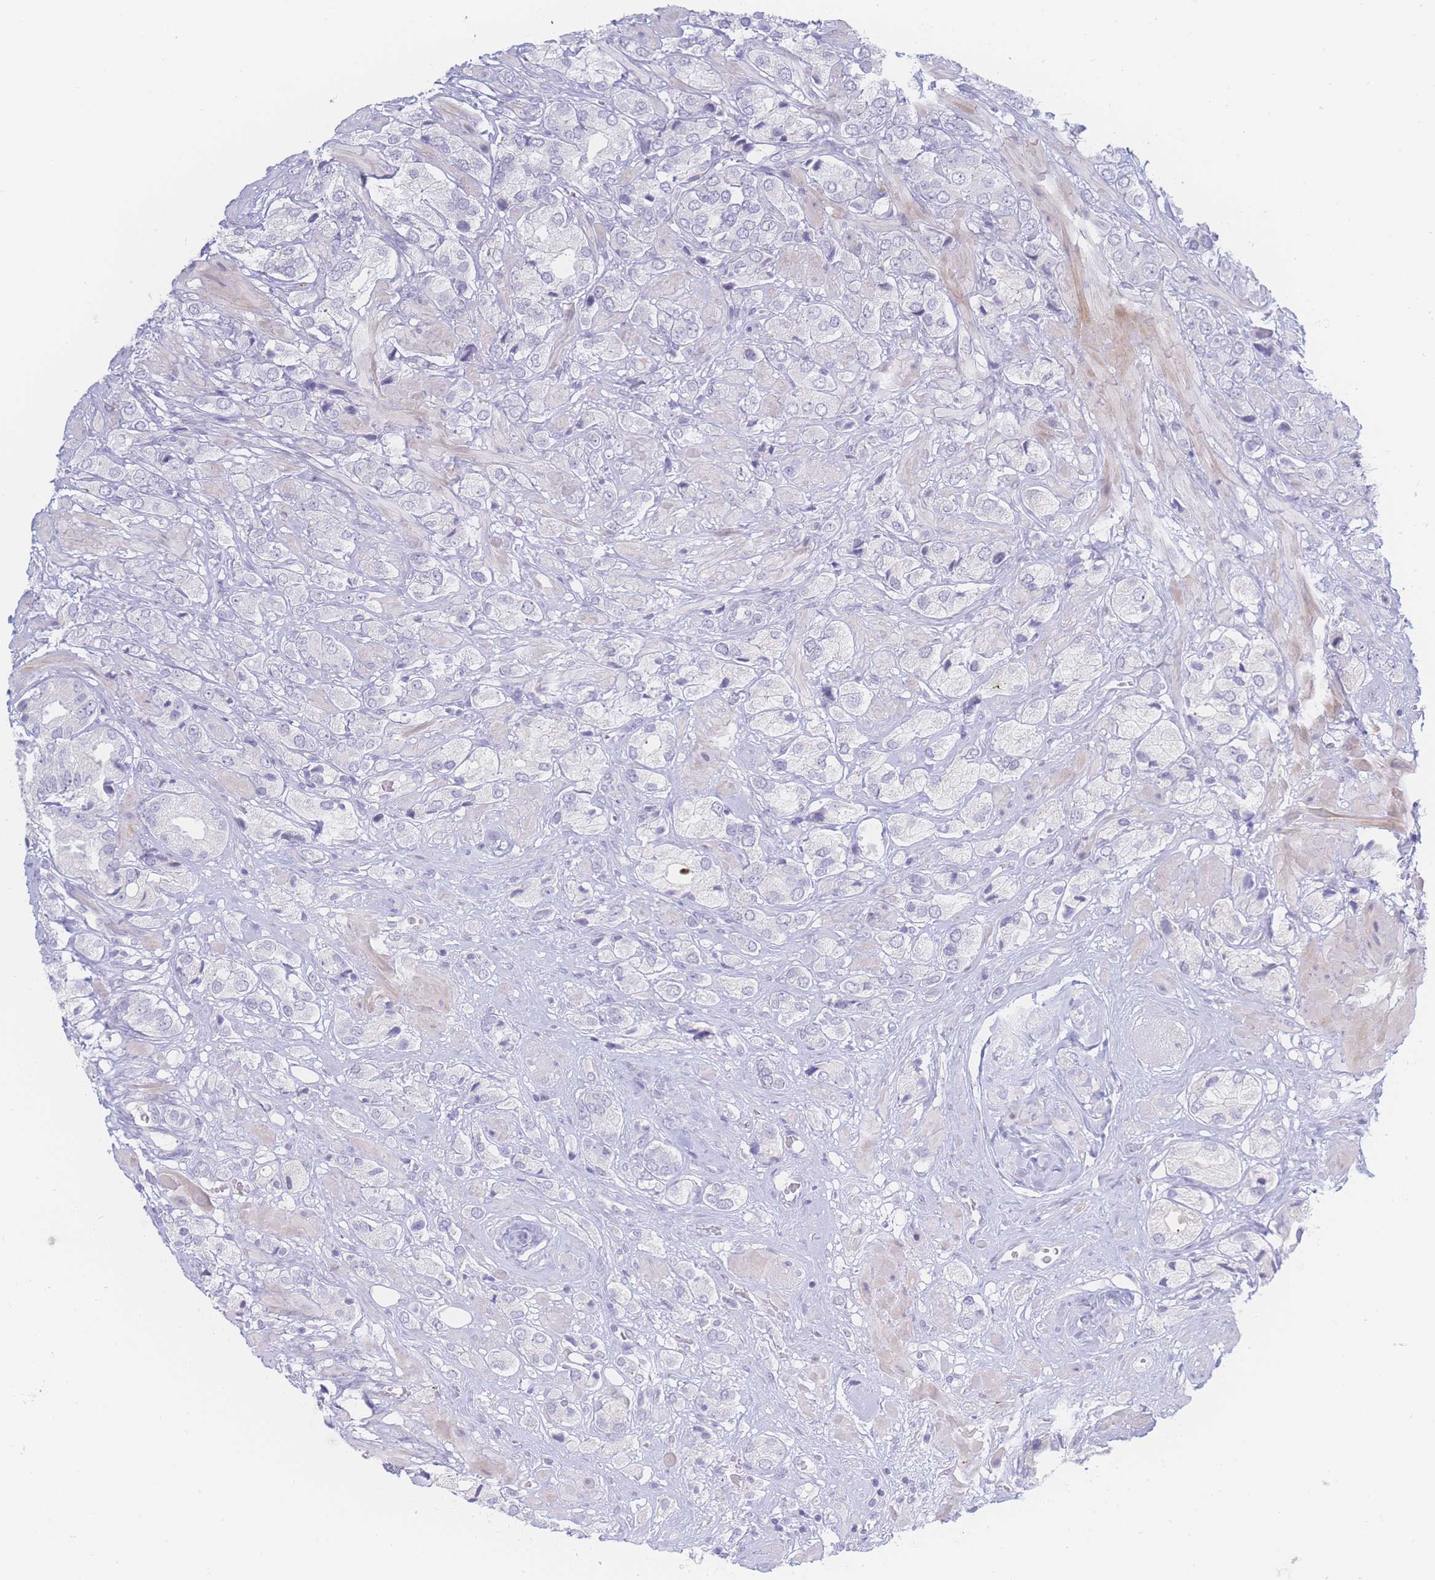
{"staining": {"intensity": "negative", "quantity": "none", "location": "none"}, "tissue": "prostate cancer", "cell_type": "Tumor cells", "image_type": "cancer", "snomed": [{"axis": "morphology", "description": "Adenocarcinoma, High grade"}, {"axis": "topography", "description": "Prostate and seminal vesicle, NOS"}], "caption": "High-grade adenocarcinoma (prostate) was stained to show a protein in brown. There is no significant staining in tumor cells.", "gene": "PRSS22", "patient": {"sex": "male", "age": 64}}